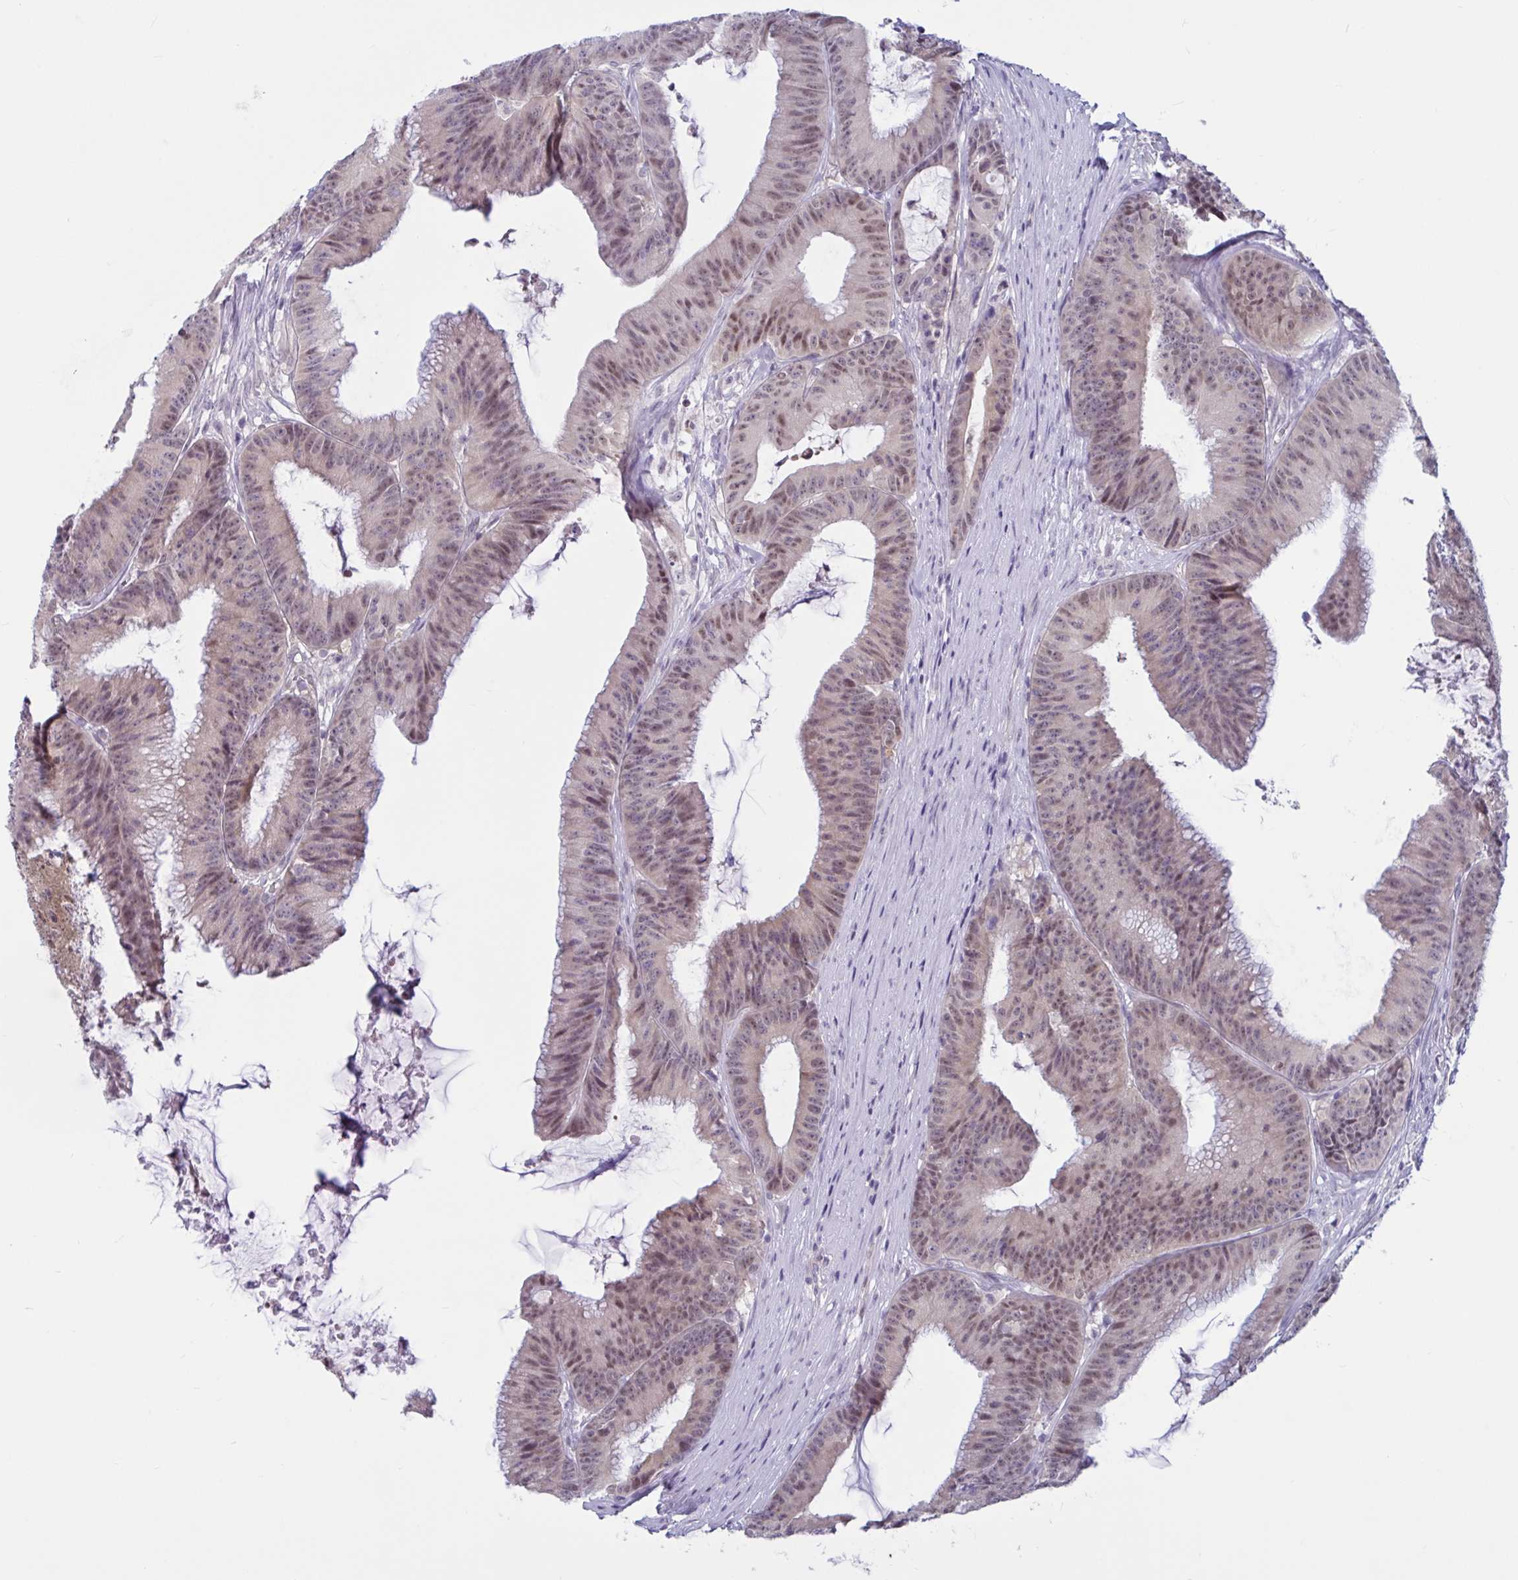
{"staining": {"intensity": "weak", "quantity": ">75%", "location": "nuclear"}, "tissue": "colorectal cancer", "cell_type": "Tumor cells", "image_type": "cancer", "snomed": [{"axis": "morphology", "description": "Adenocarcinoma, NOS"}, {"axis": "topography", "description": "Colon"}], "caption": "Brown immunohistochemical staining in colorectal cancer displays weak nuclear positivity in approximately >75% of tumor cells.", "gene": "TSN", "patient": {"sex": "female", "age": 78}}